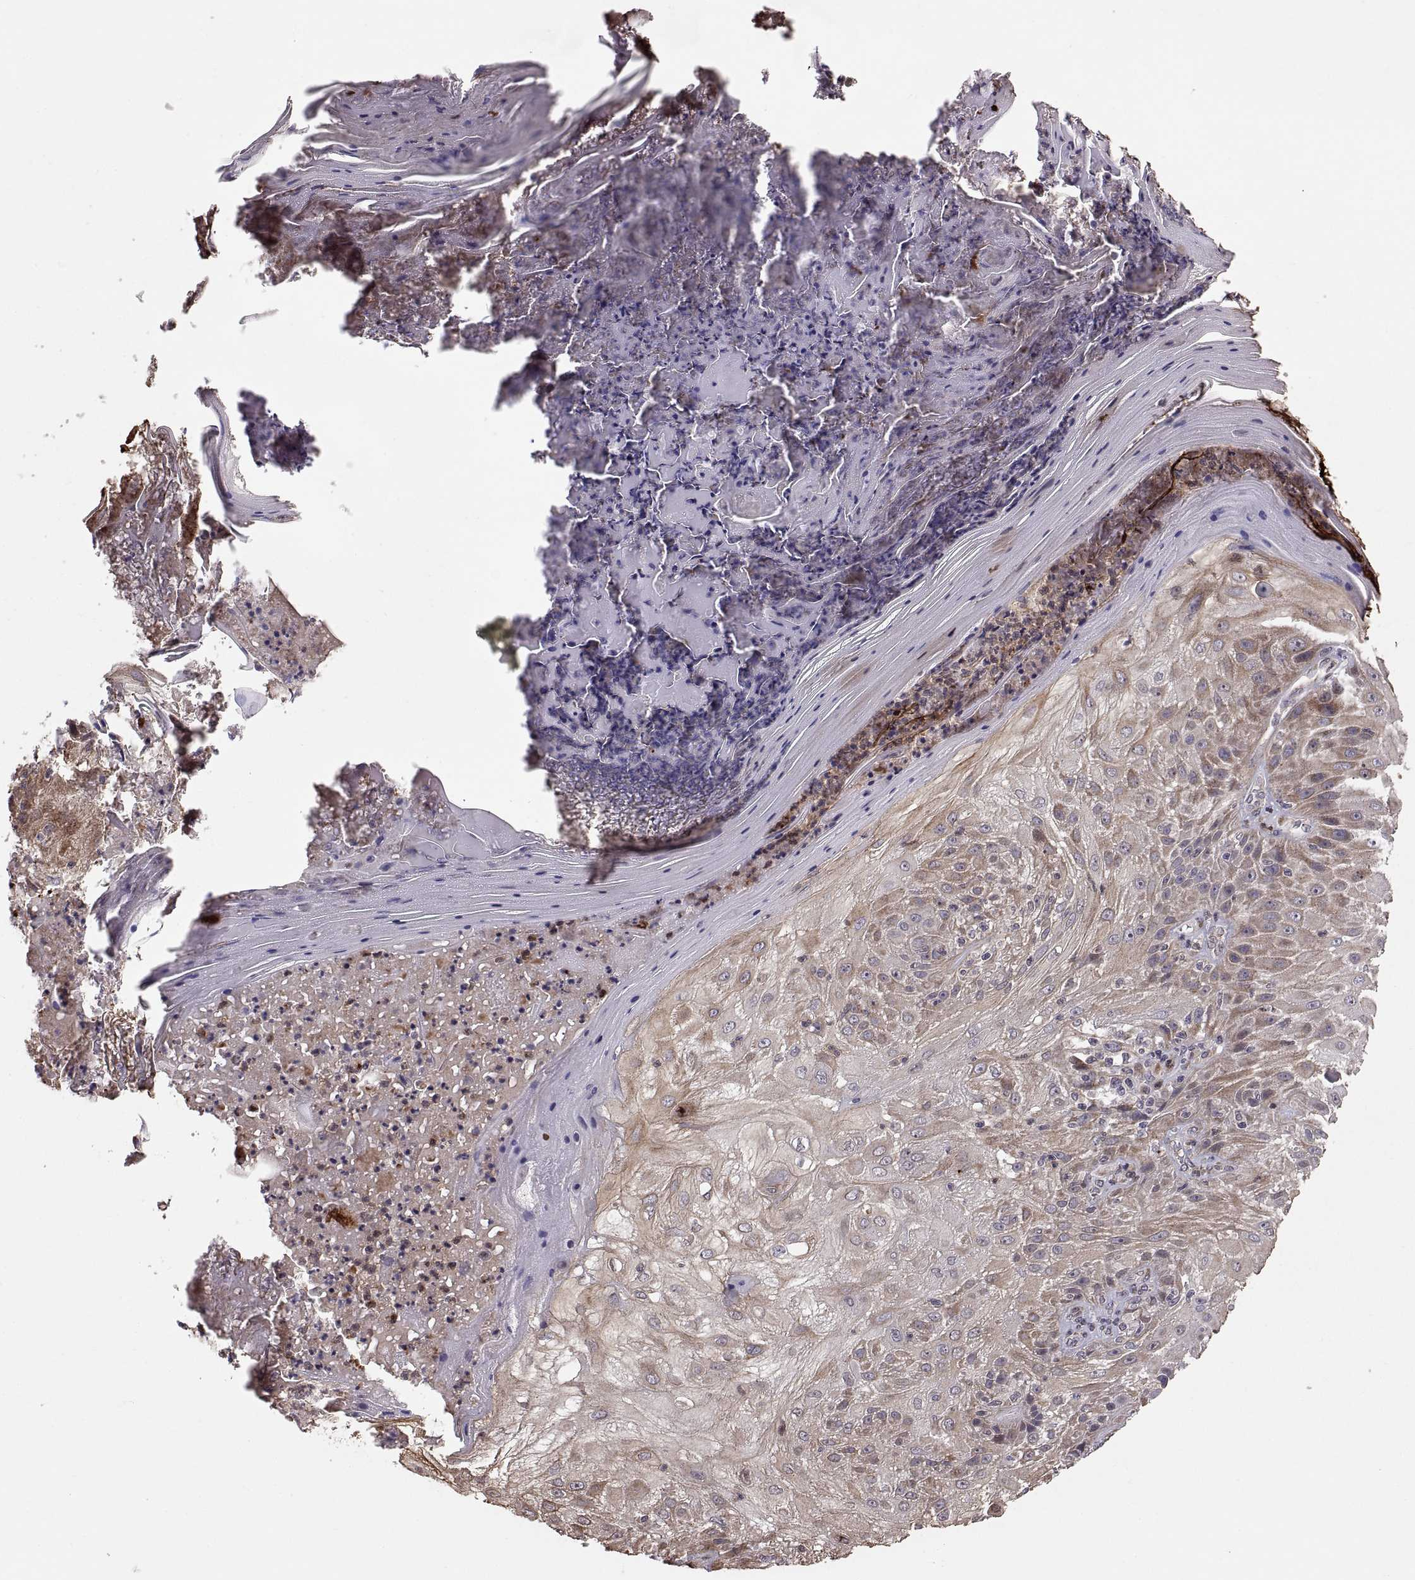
{"staining": {"intensity": "moderate", "quantity": "25%-75%", "location": "cytoplasmic/membranous"}, "tissue": "skin cancer", "cell_type": "Tumor cells", "image_type": "cancer", "snomed": [{"axis": "morphology", "description": "Normal tissue, NOS"}, {"axis": "morphology", "description": "Squamous cell carcinoma, NOS"}, {"axis": "topography", "description": "Skin"}], "caption": "Immunohistochemistry (IHC) photomicrograph of neoplastic tissue: skin cancer (squamous cell carcinoma) stained using immunohistochemistry reveals medium levels of moderate protein expression localized specifically in the cytoplasmic/membranous of tumor cells, appearing as a cytoplasmic/membranous brown color.", "gene": "TESC", "patient": {"sex": "female", "age": 83}}